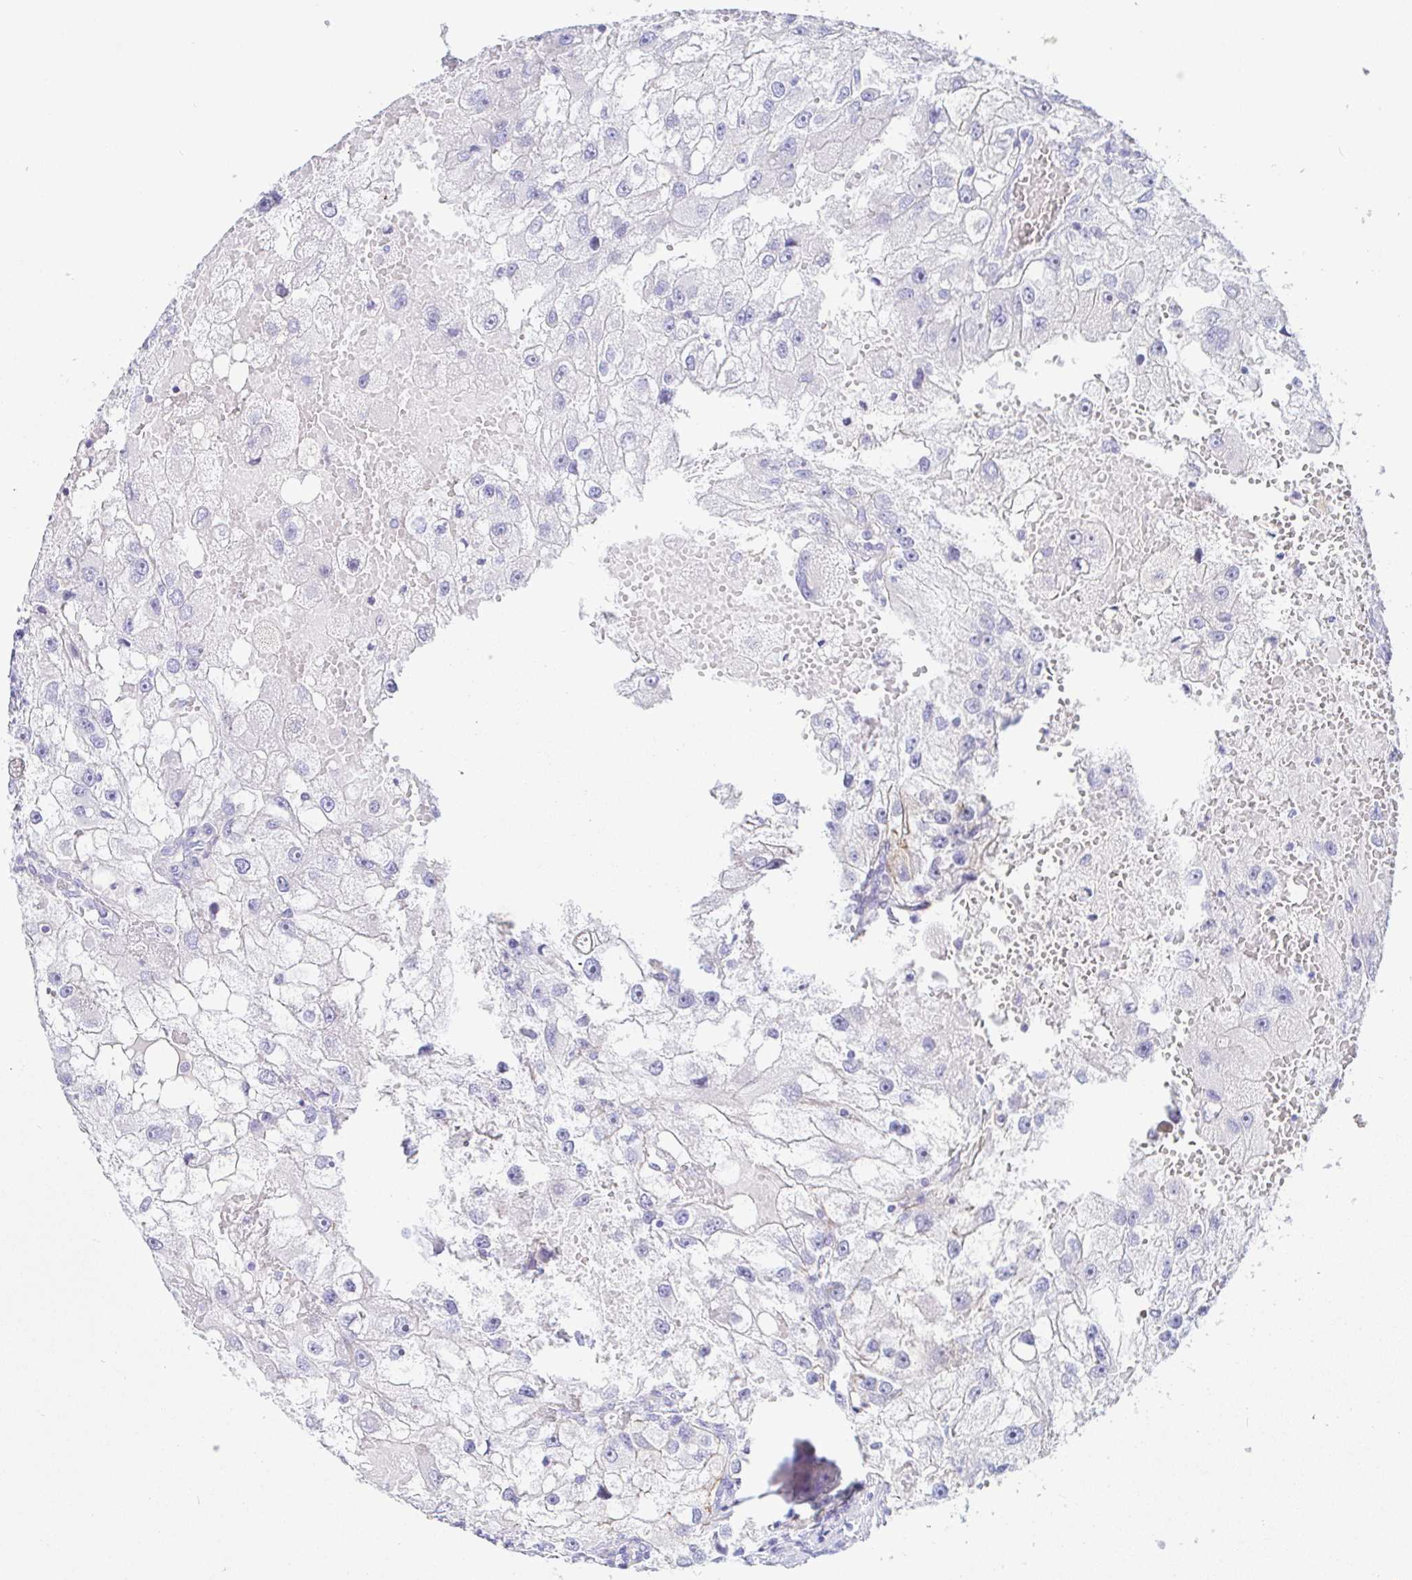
{"staining": {"intensity": "negative", "quantity": "none", "location": "none"}, "tissue": "renal cancer", "cell_type": "Tumor cells", "image_type": "cancer", "snomed": [{"axis": "morphology", "description": "Adenocarcinoma, NOS"}, {"axis": "topography", "description": "Kidney"}], "caption": "IHC histopathology image of neoplastic tissue: renal cancer (adenocarcinoma) stained with DAB (3,3'-diaminobenzidine) exhibits no significant protein expression in tumor cells.", "gene": "PINLYP", "patient": {"sex": "male", "age": 63}}